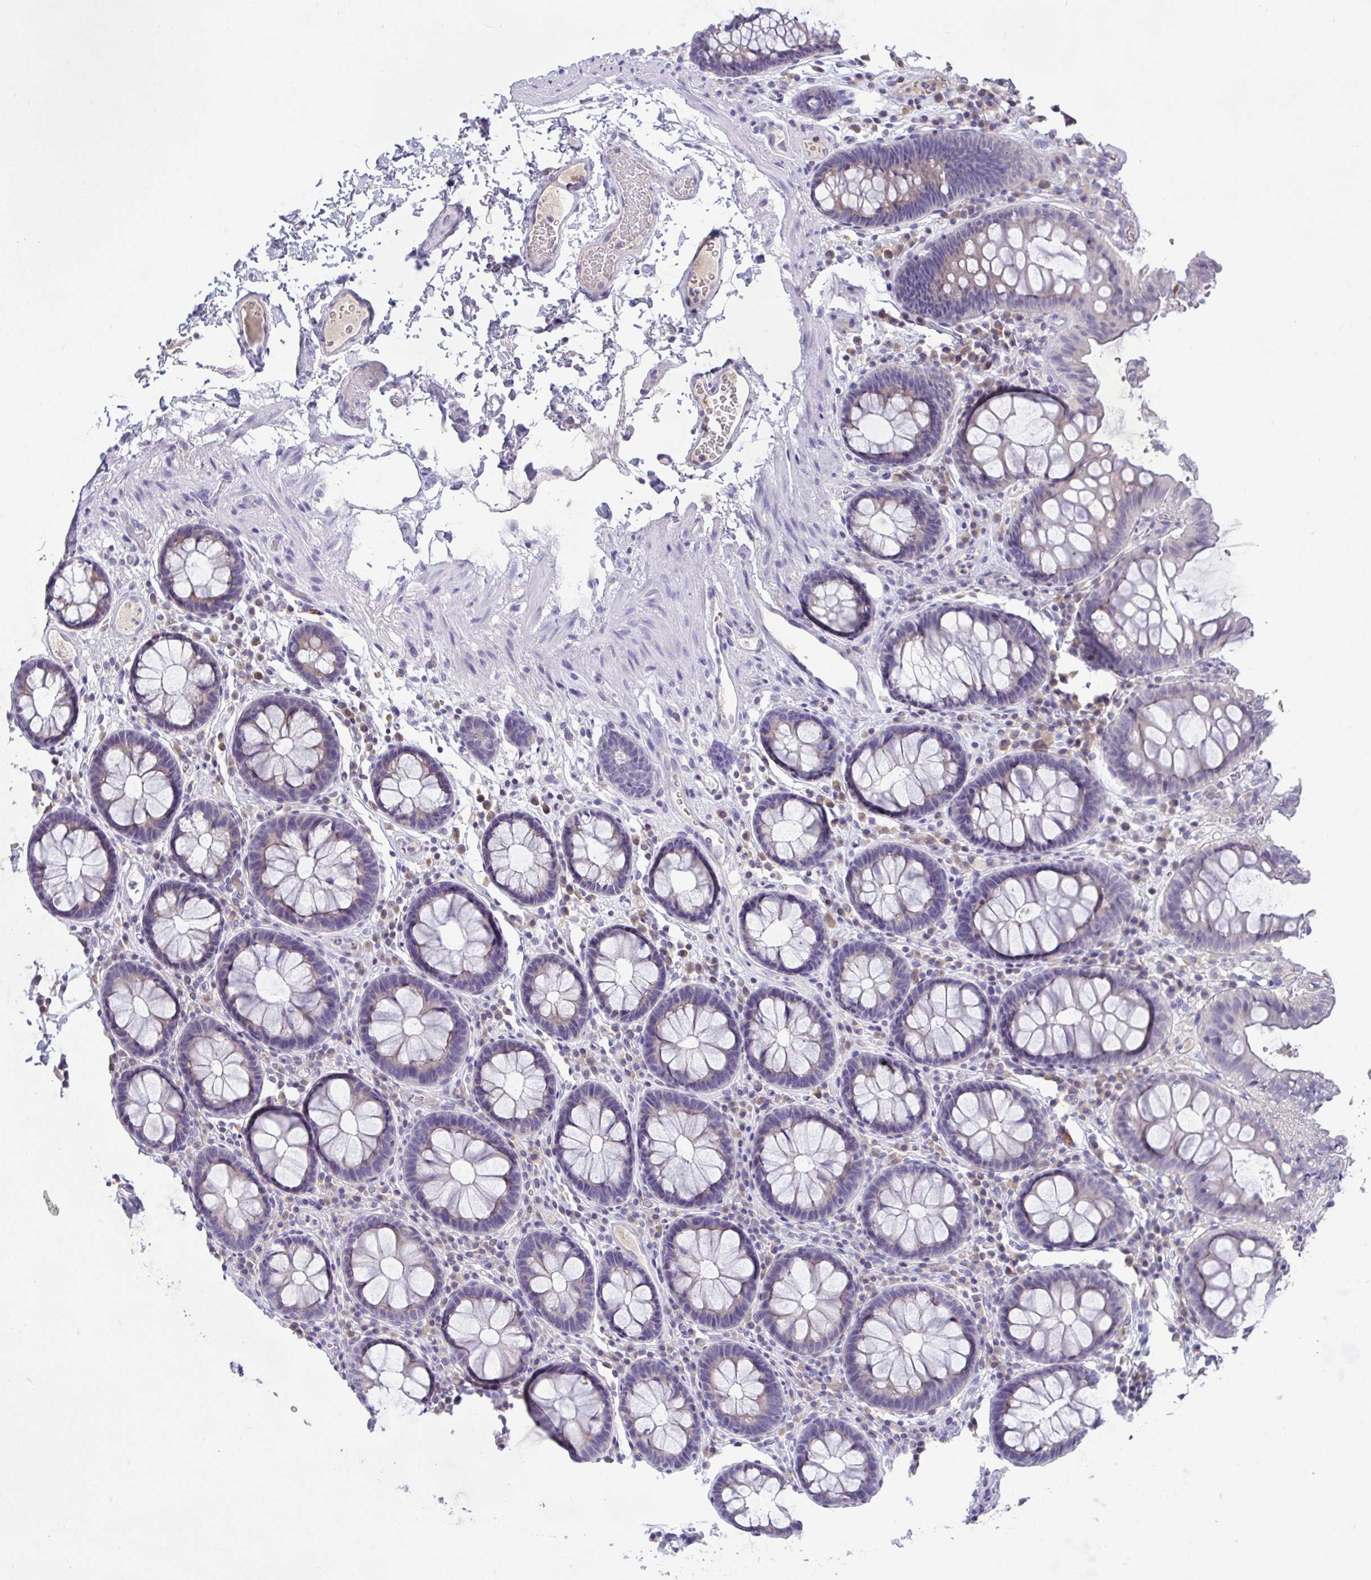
{"staining": {"intensity": "negative", "quantity": "none", "location": "none"}, "tissue": "colon", "cell_type": "Endothelial cells", "image_type": "normal", "snomed": [{"axis": "morphology", "description": "Normal tissue, NOS"}, {"axis": "topography", "description": "Colon"}, {"axis": "topography", "description": "Peripheral nerve tissue"}], "caption": "A micrograph of human colon is negative for staining in endothelial cells. The staining was performed using DAB to visualize the protein expression in brown, while the nuclei were stained in blue with hematoxylin (Magnification: 20x).", "gene": "TMEM41A", "patient": {"sex": "male", "age": 84}}